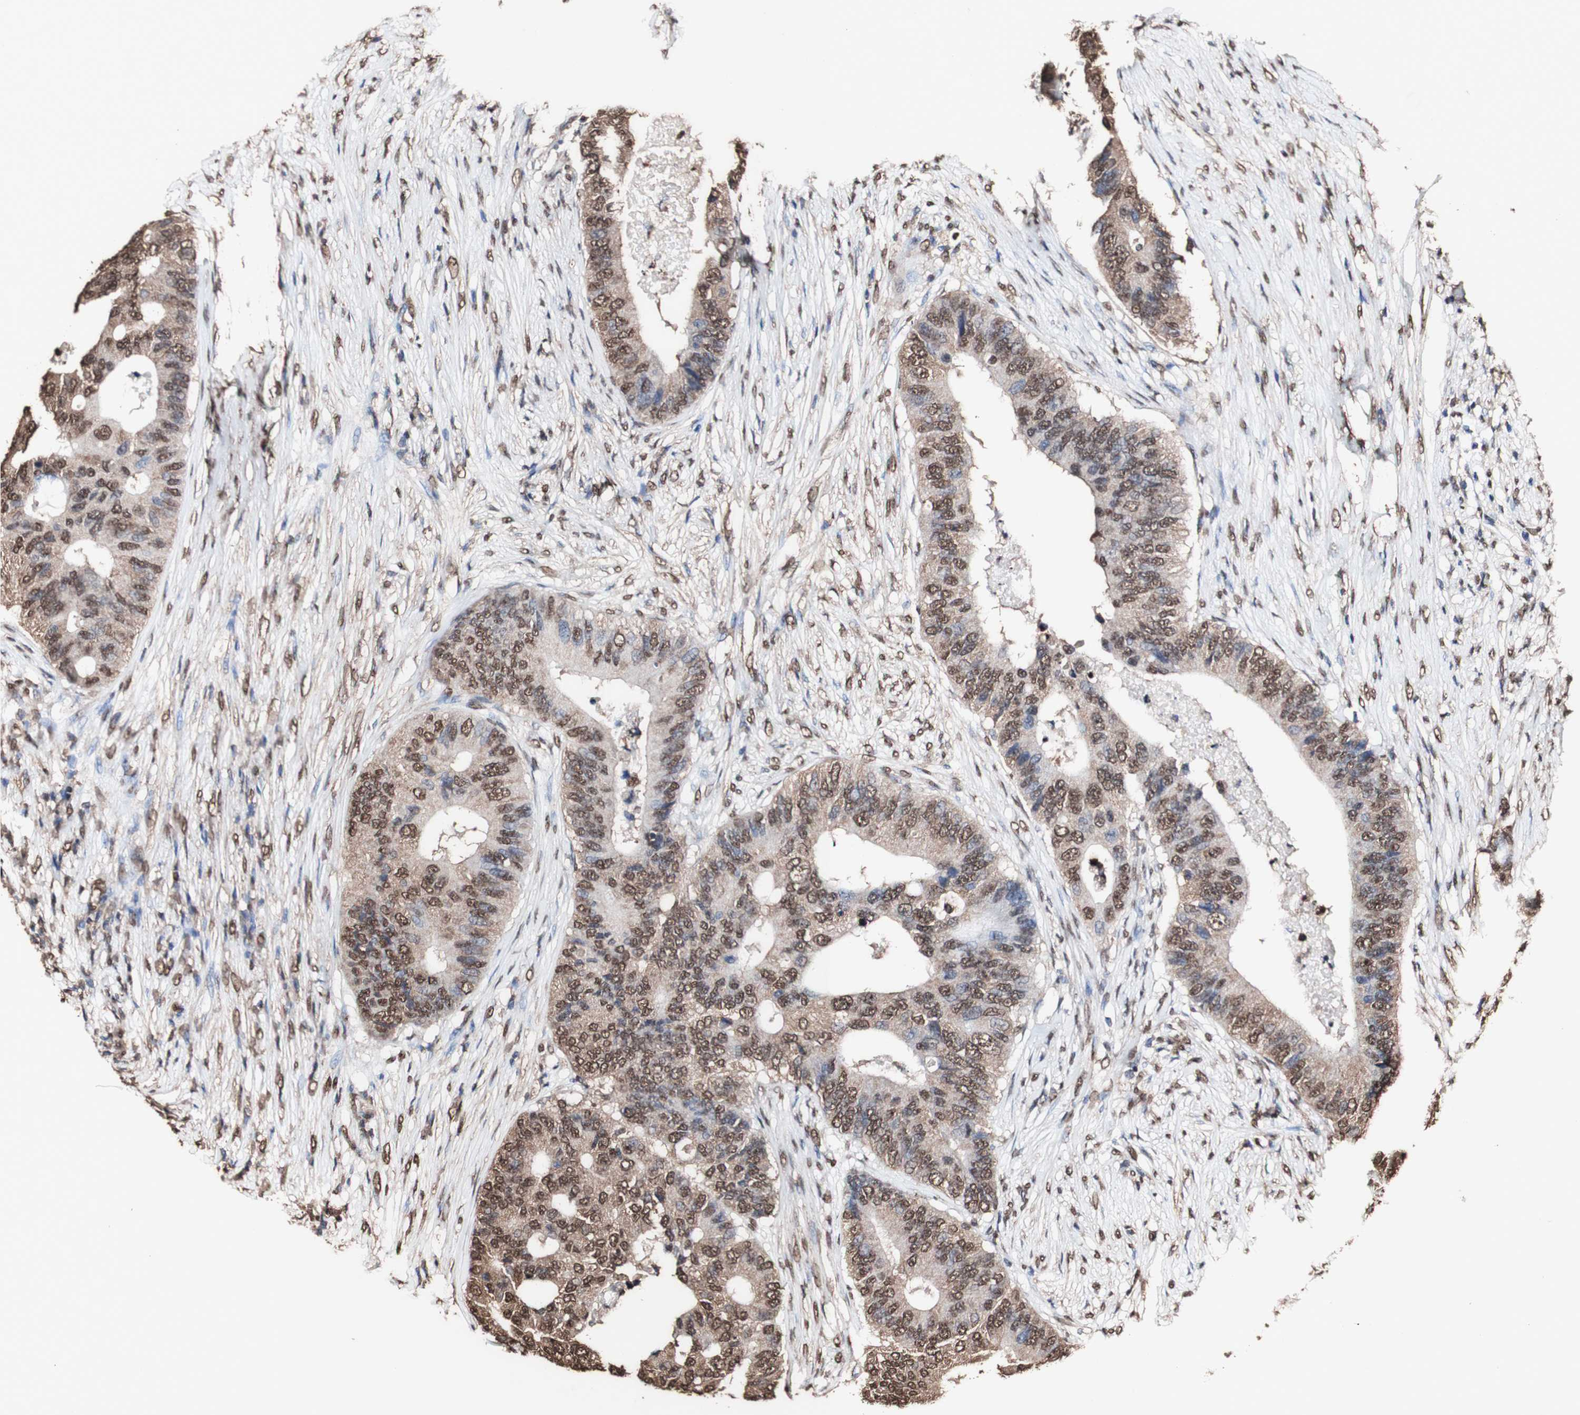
{"staining": {"intensity": "strong", "quantity": ">75%", "location": "cytoplasmic/membranous,nuclear"}, "tissue": "colorectal cancer", "cell_type": "Tumor cells", "image_type": "cancer", "snomed": [{"axis": "morphology", "description": "Adenocarcinoma, NOS"}, {"axis": "topography", "description": "Colon"}], "caption": "Immunohistochemical staining of adenocarcinoma (colorectal) demonstrates high levels of strong cytoplasmic/membranous and nuclear protein expression in about >75% of tumor cells. (DAB IHC, brown staining for protein, blue staining for nuclei).", "gene": "PIDD1", "patient": {"sex": "male", "age": 71}}